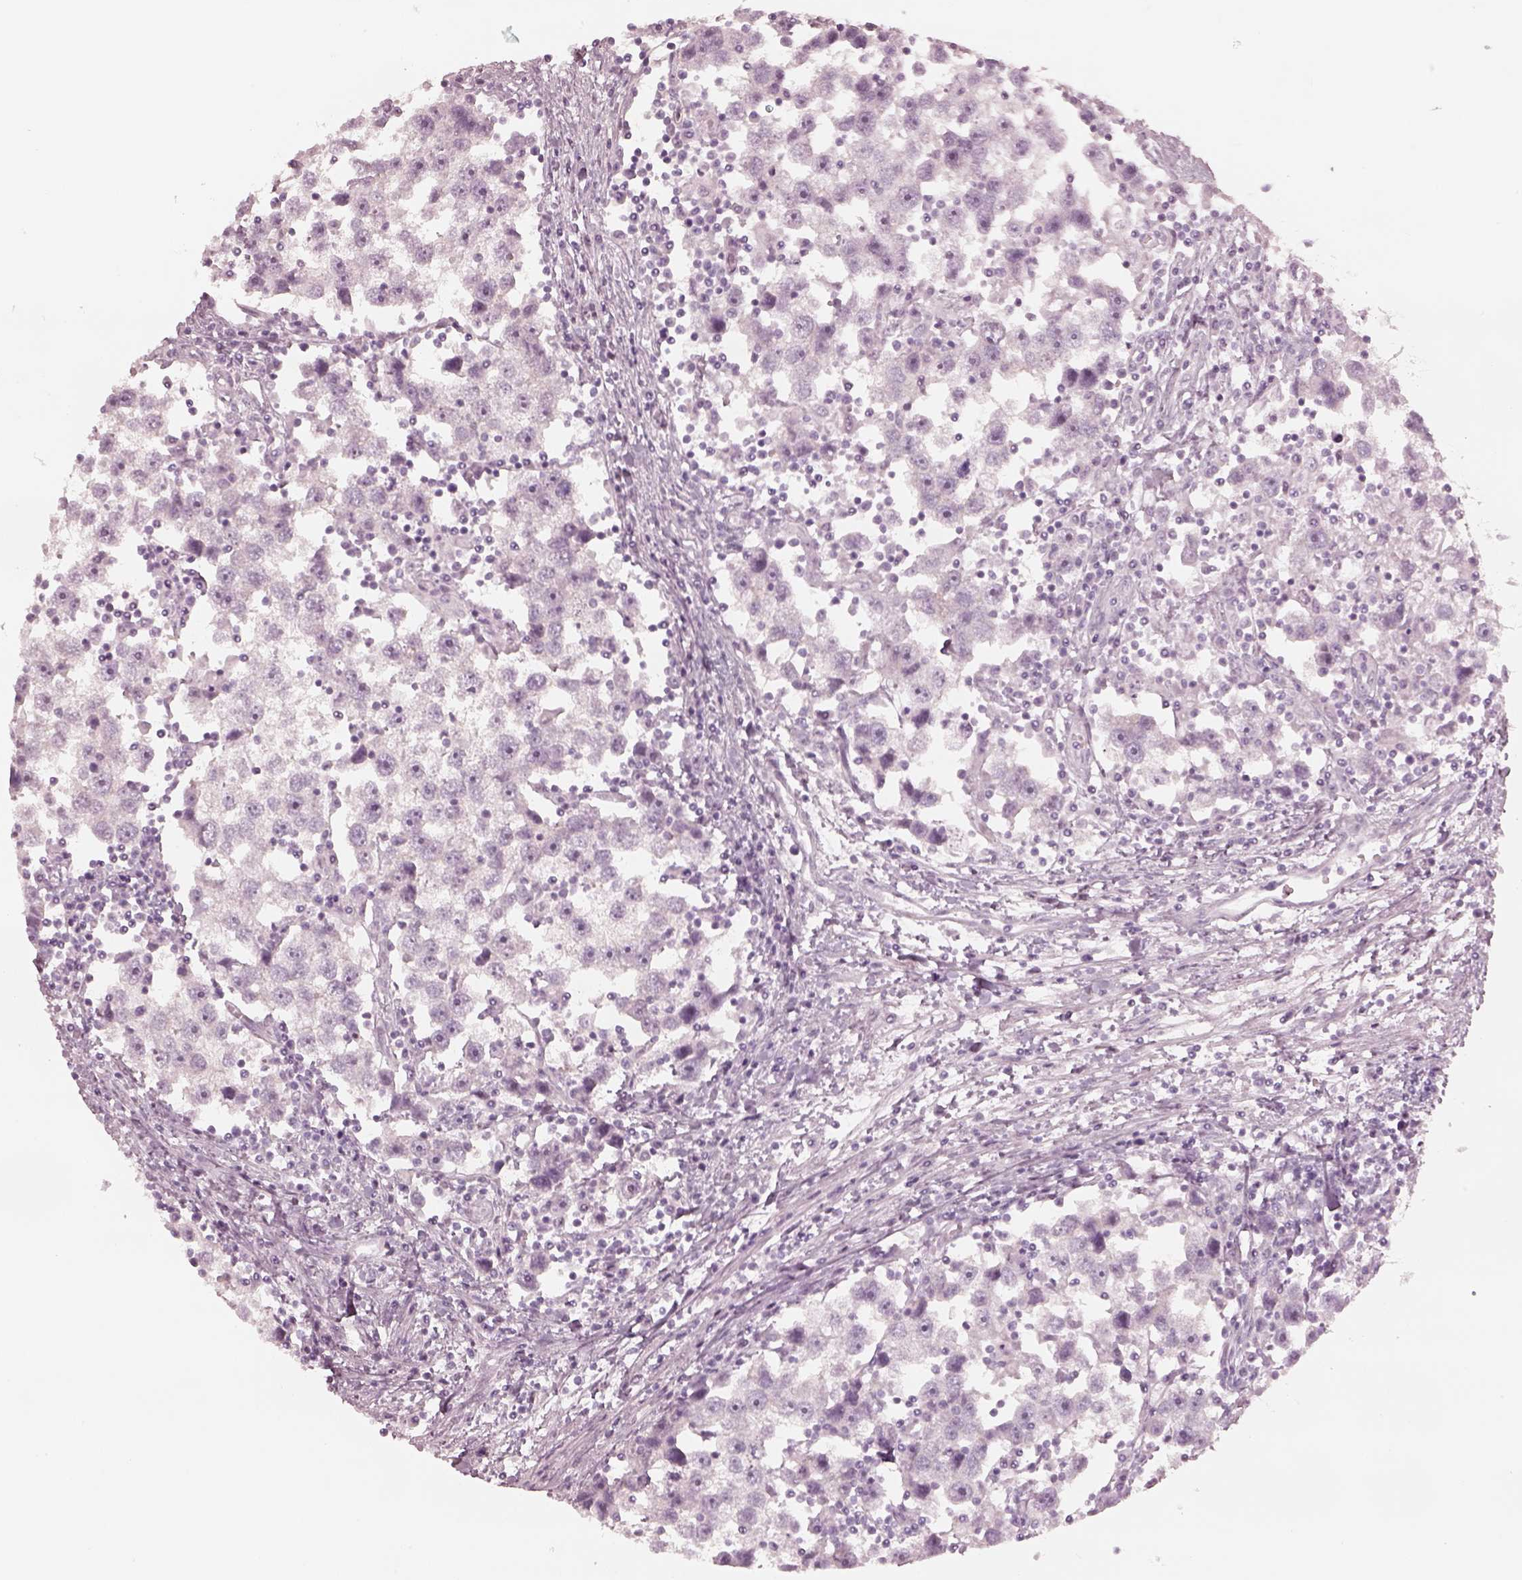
{"staining": {"intensity": "negative", "quantity": "none", "location": "none"}, "tissue": "testis cancer", "cell_type": "Tumor cells", "image_type": "cancer", "snomed": [{"axis": "morphology", "description": "Seminoma, NOS"}, {"axis": "topography", "description": "Testis"}], "caption": "DAB (3,3'-diaminobenzidine) immunohistochemical staining of testis seminoma shows no significant staining in tumor cells.", "gene": "PON3", "patient": {"sex": "male", "age": 30}}